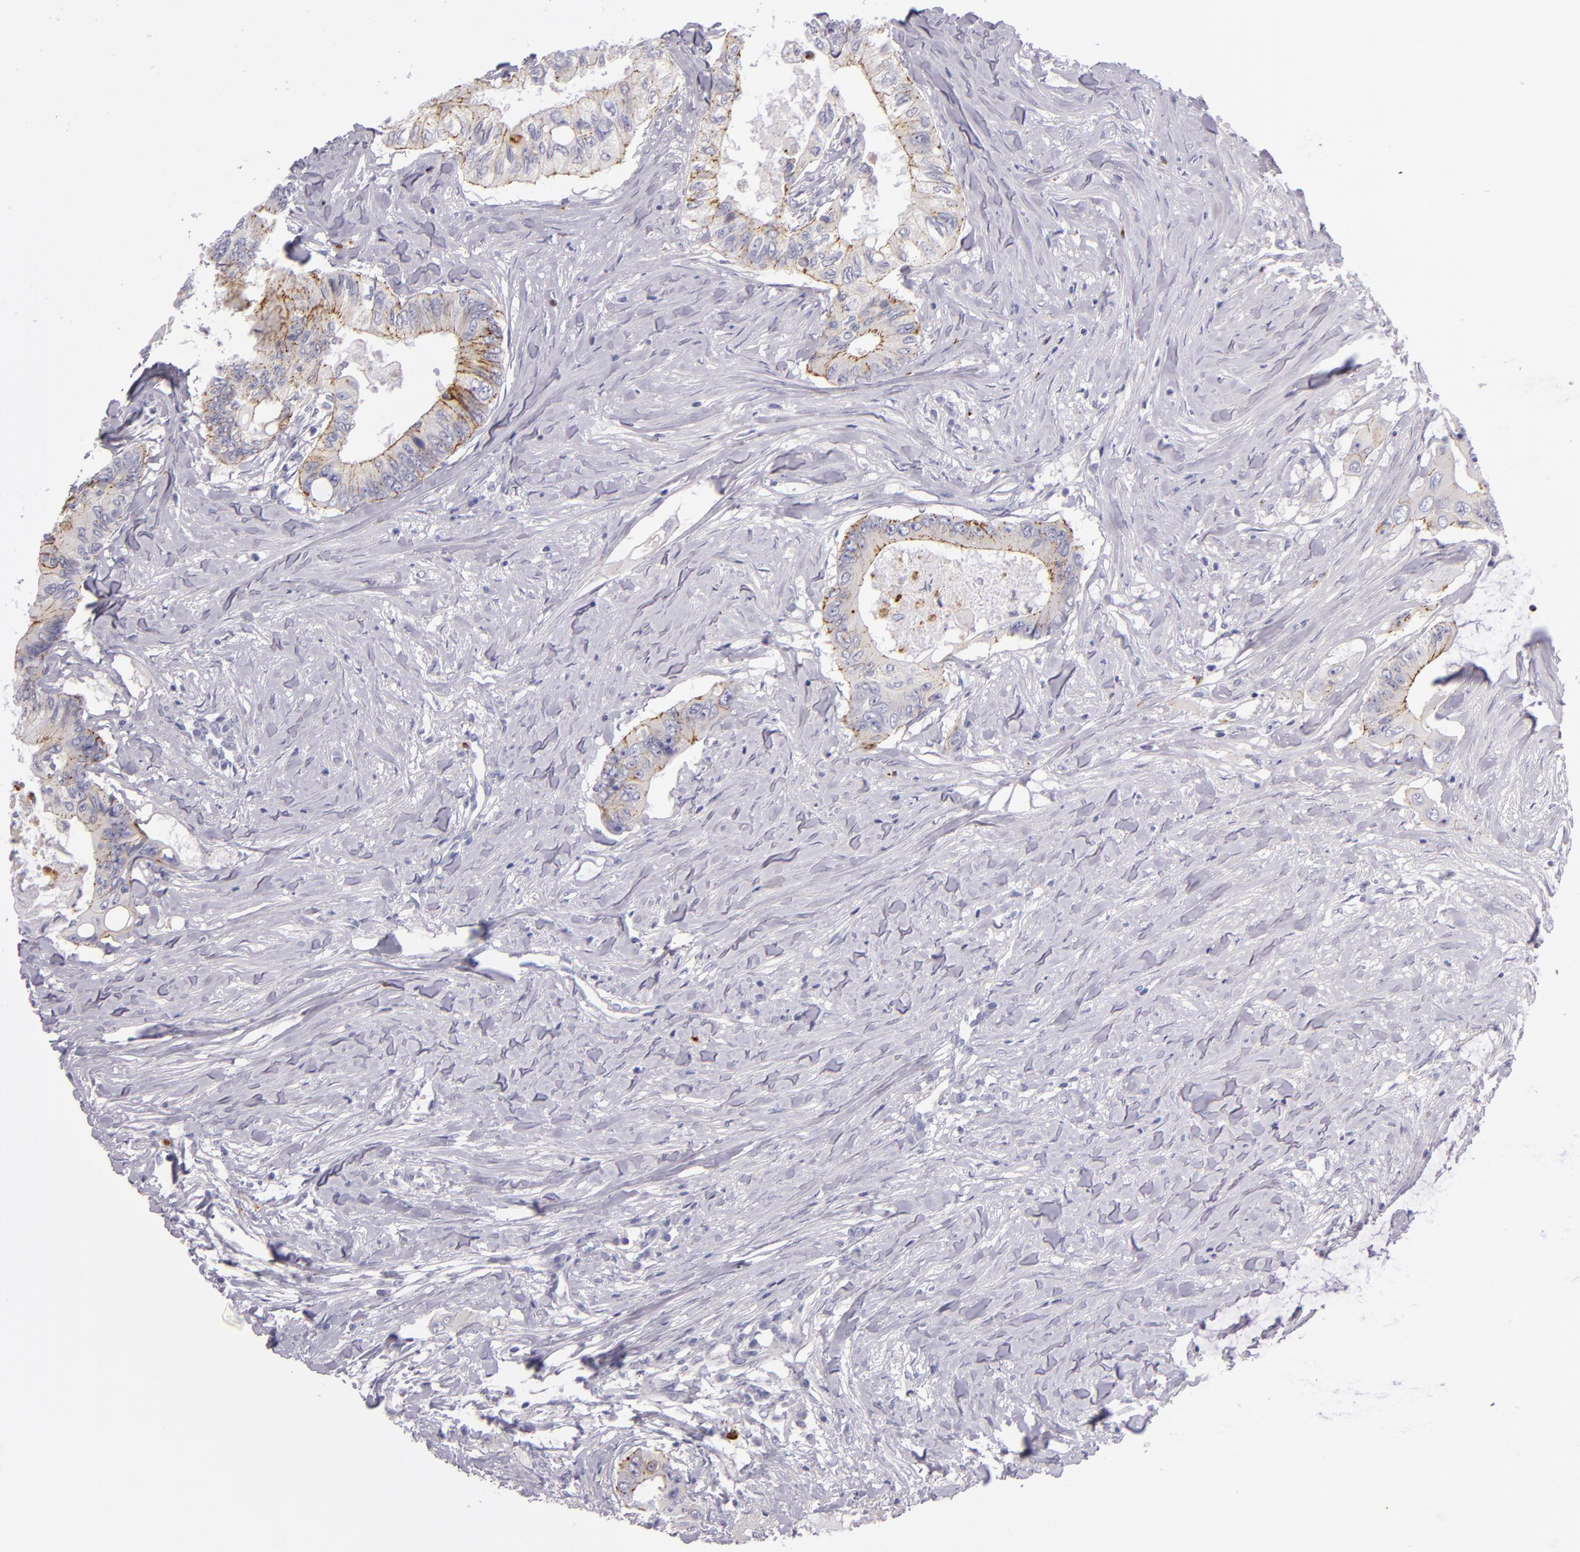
{"staining": {"intensity": "moderate", "quantity": ">75%", "location": "cytoplasmic/membranous"}, "tissue": "colorectal cancer", "cell_type": "Tumor cells", "image_type": "cancer", "snomed": [{"axis": "morphology", "description": "Adenocarcinoma, NOS"}, {"axis": "topography", "description": "Colon"}], "caption": "Moderate cytoplasmic/membranous positivity for a protein is appreciated in approximately >75% of tumor cells of colorectal cancer using immunohistochemistry.", "gene": "CDH3", "patient": {"sex": "male", "age": 65}}